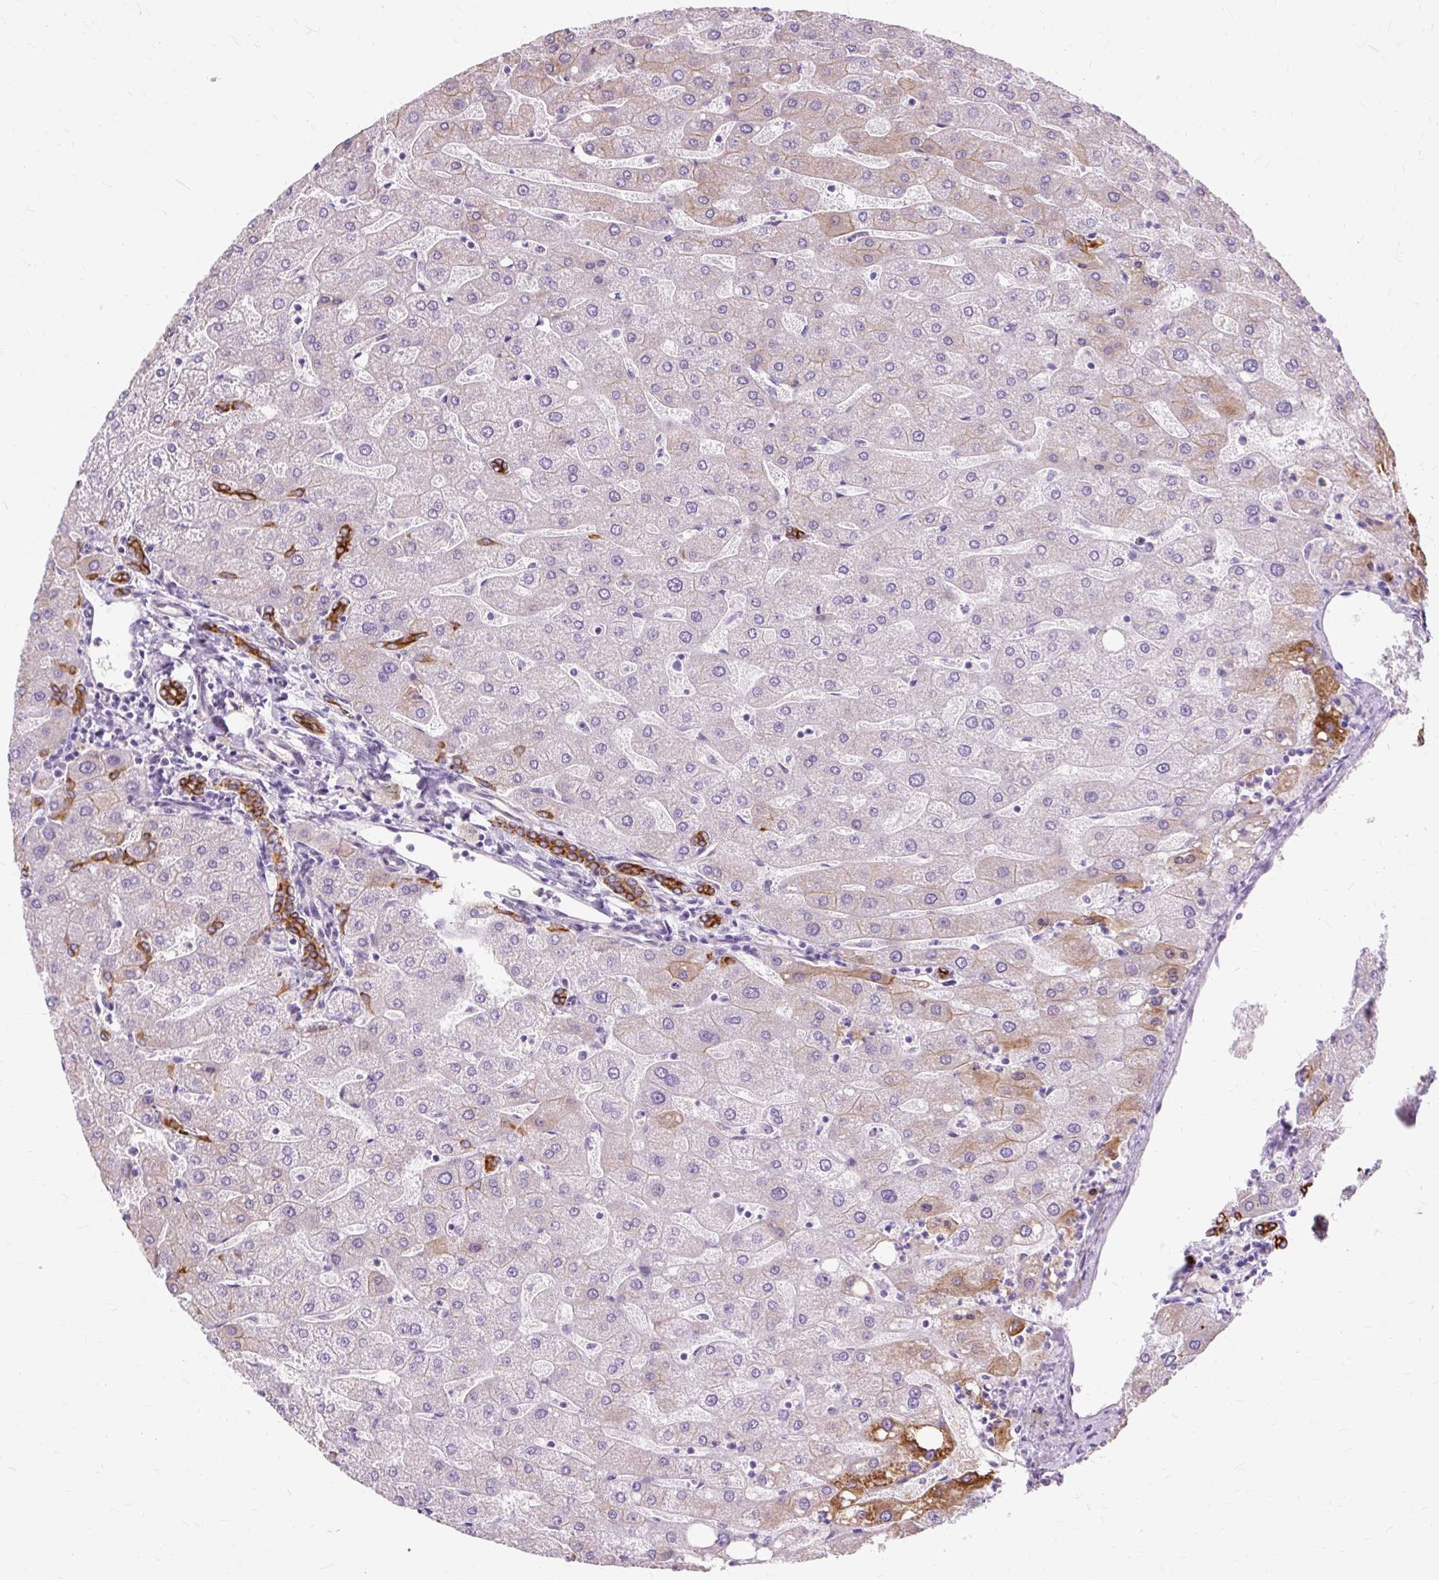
{"staining": {"intensity": "strong", "quantity": ">75%", "location": "cytoplasmic/membranous"}, "tissue": "liver", "cell_type": "Cholangiocytes", "image_type": "normal", "snomed": [{"axis": "morphology", "description": "Normal tissue, NOS"}, {"axis": "topography", "description": "Liver"}], "caption": "This is a micrograph of immunohistochemistry (IHC) staining of benign liver, which shows strong positivity in the cytoplasmic/membranous of cholangiocytes.", "gene": "DCTN4", "patient": {"sex": "male", "age": 67}}